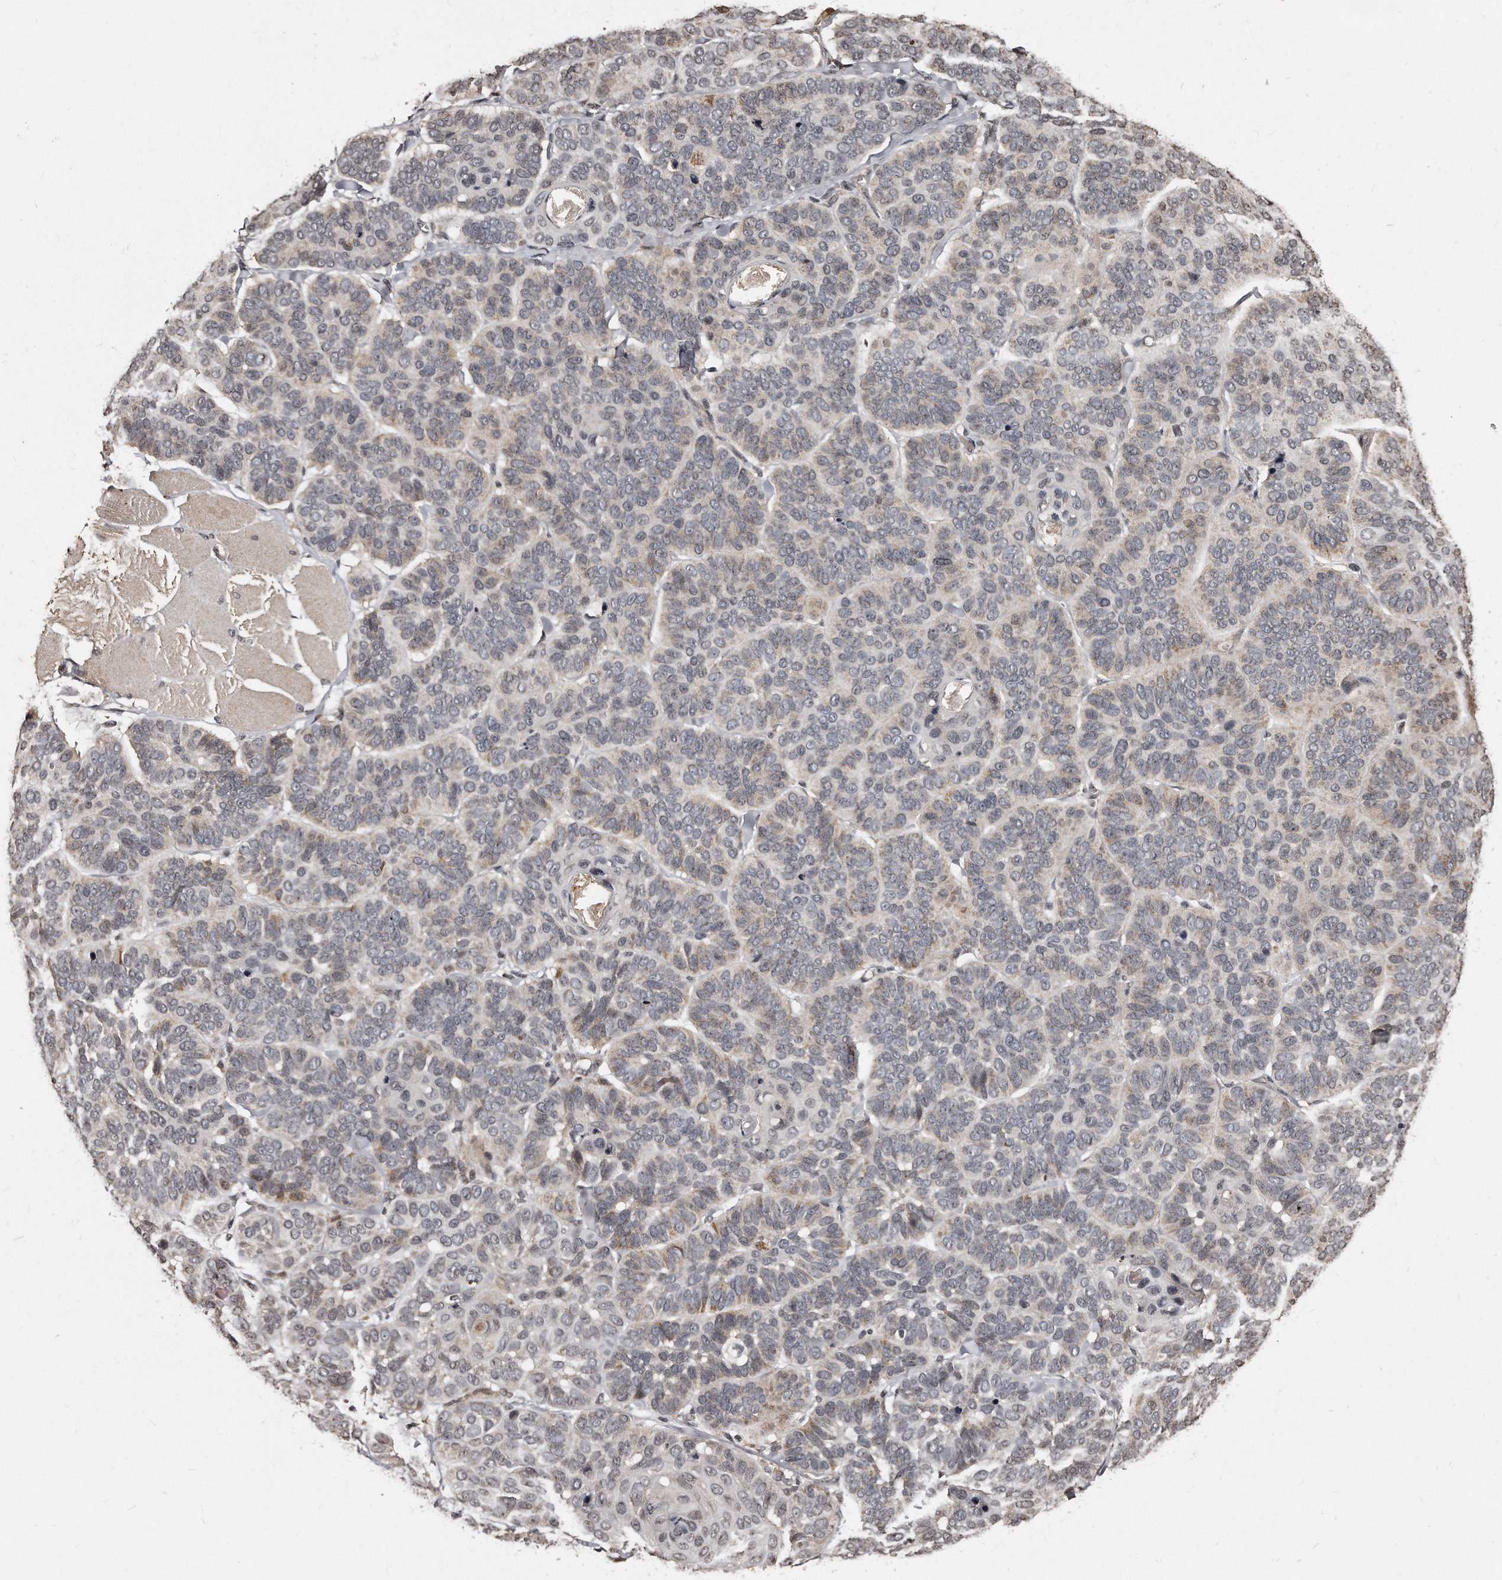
{"staining": {"intensity": "weak", "quantity": "<25%", "location": "cytoplasmic/membranous"}, "tissue": "skin cancer", "cell_type": "Tumor cells", "image_type": "cancer", "snomed": [{"axis": "morphology", "description": "Basal cell carcinoma"}, {"axis": "topography", "description": "Skin"}], "caption": "Micrograph shows no protein staining in tumor cells of skin basal cell carcinoma tissue.", "gene": "TSHR", "patient": {"sex": "male", "age": 62}}